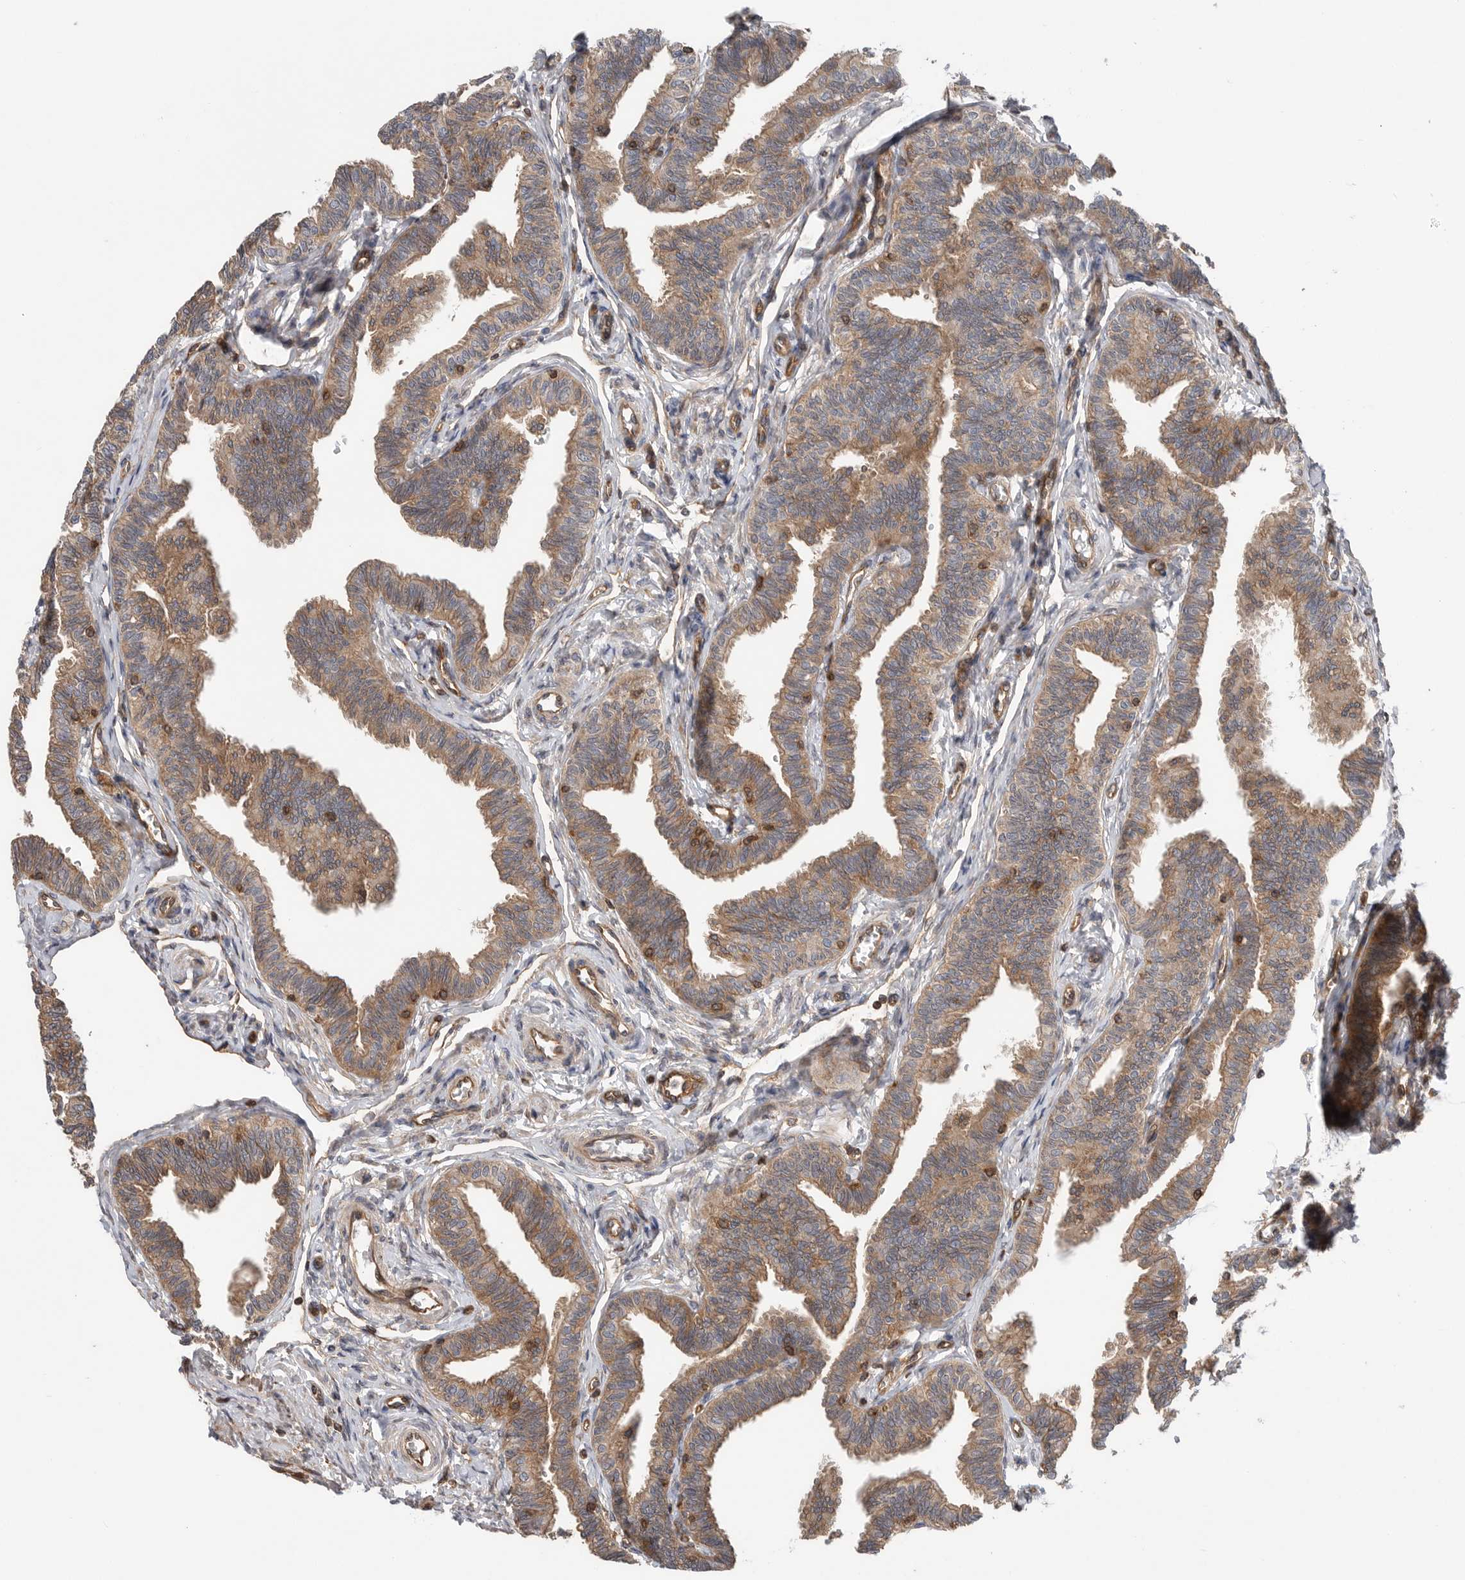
{"staining": {"intensity": "moderate", "quantity": ">75%", "location": "cytoplasmic/membranous"}, "tissue": "fallopian tube", "cell_type": "Glandular cells", "image_type": "normal", "snomed": [{"axis": "morphology", "description": "Normal tissue, NOS"}, {"axis": "topography", "description": "Fallopian tube"}, {"axis": "topography", "description": "Ovary"}], "caption": "Immunohistochemistry (IHC) of normal fallopian tube reveals medium levels of moderate cytoplasmic/membranous expression in about >75% of glandular cells.", "gene": "PRKCH", "patient": {"sex": "female", "age": 23}}